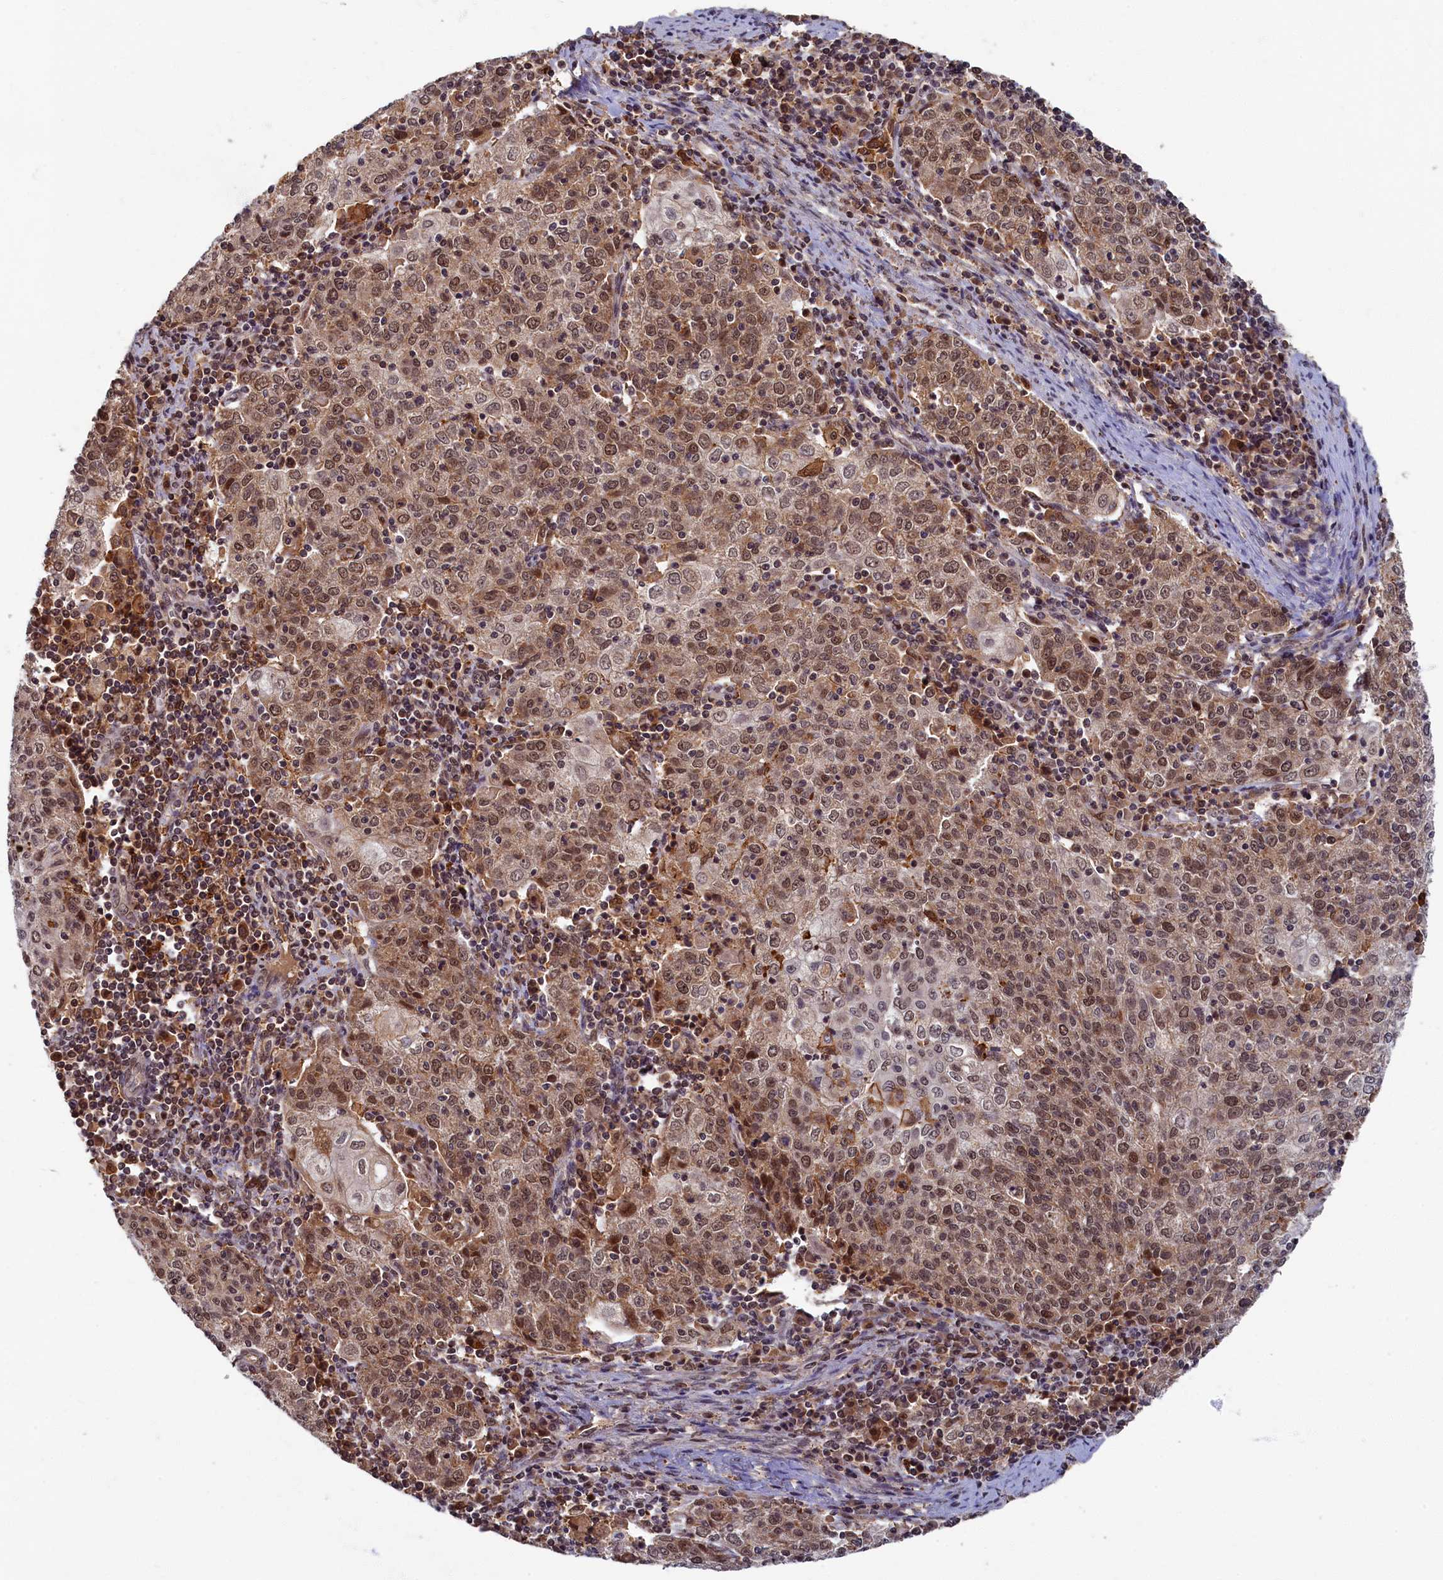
{"staining": {"intensity": "moderate", "quantity": ">75%", "location": "cytoplasmic/membranous,nuclear"}, "tissue": "cervical cancer", "cell_type": "Tumor cells", "image_type": "cancer", "snomed": [{"axis": "morphology", "description": "Squamous cell carcinoma, NOS"}, {"axis": "topography", "description": "Cervix"}], "caption": "About >75% of tumor cells in human cervical cancer (squamous cell carcinoma) demonstrate moderate cytoplasmic/membranous and nuclear protein expression as visualized by brown immunohistochemical staining.", "gene": "BRCA1", "patient": {"sex": "female", "age": 48}}